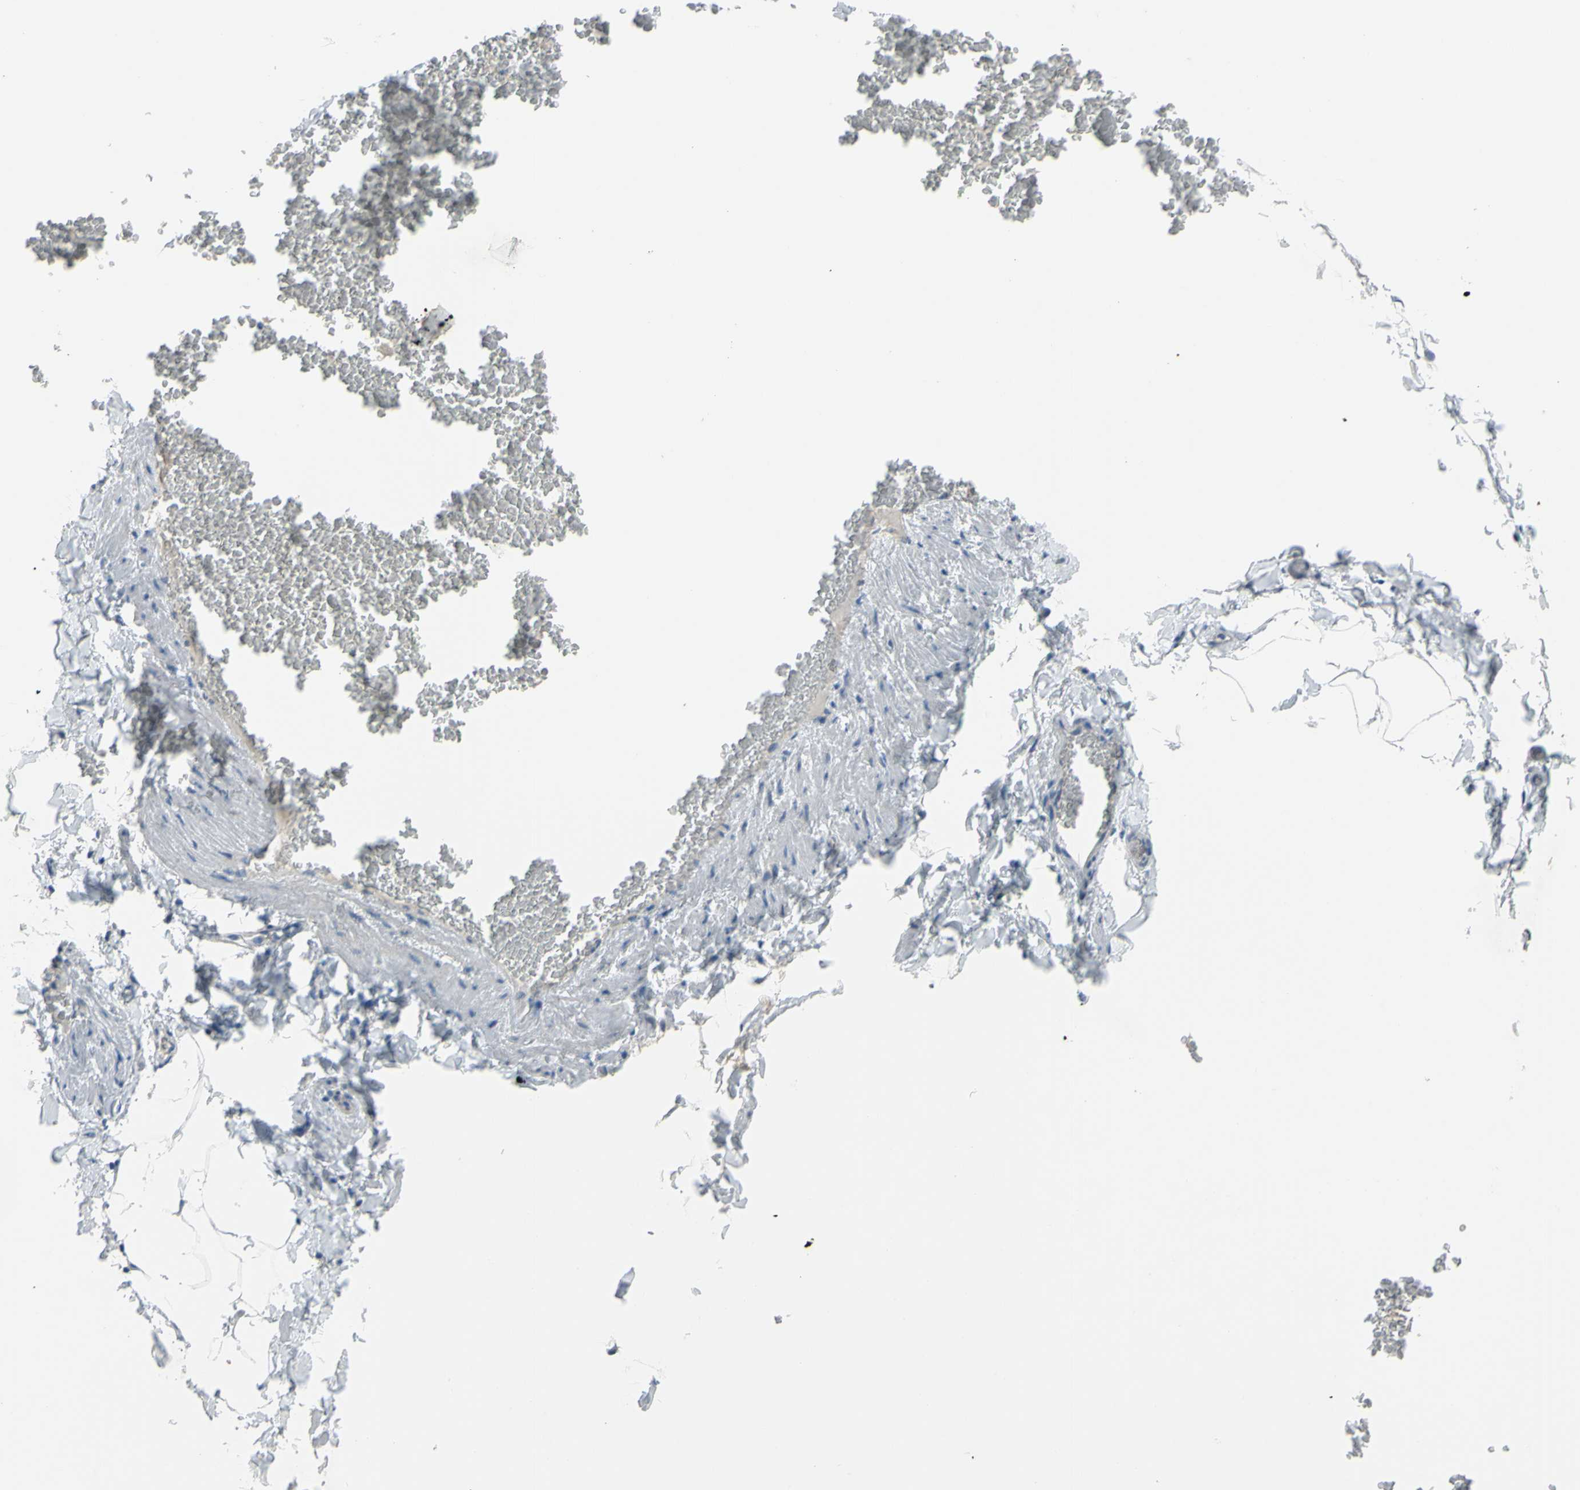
{"staining": {"intensity": "negative", "quantity": "none", "location": "none"}, "tissue": "adipose tissue", "cell_type": "Adipocytes", "image_type": "normal", "snomed": [{"axis": "morphology", "description": "Normal tissue, NOS"}, {"axis": "topography", "description": "Vascular tissue"}], "caption": "Immunohistochemistry (IHC) histopathology image of unremarkable human adipose tissue stained for a protein (brown), which exhibits no positivity in adipocytes.", "gene": "GRAMD2B", "patient": {"sex": "male", "age": 41}}